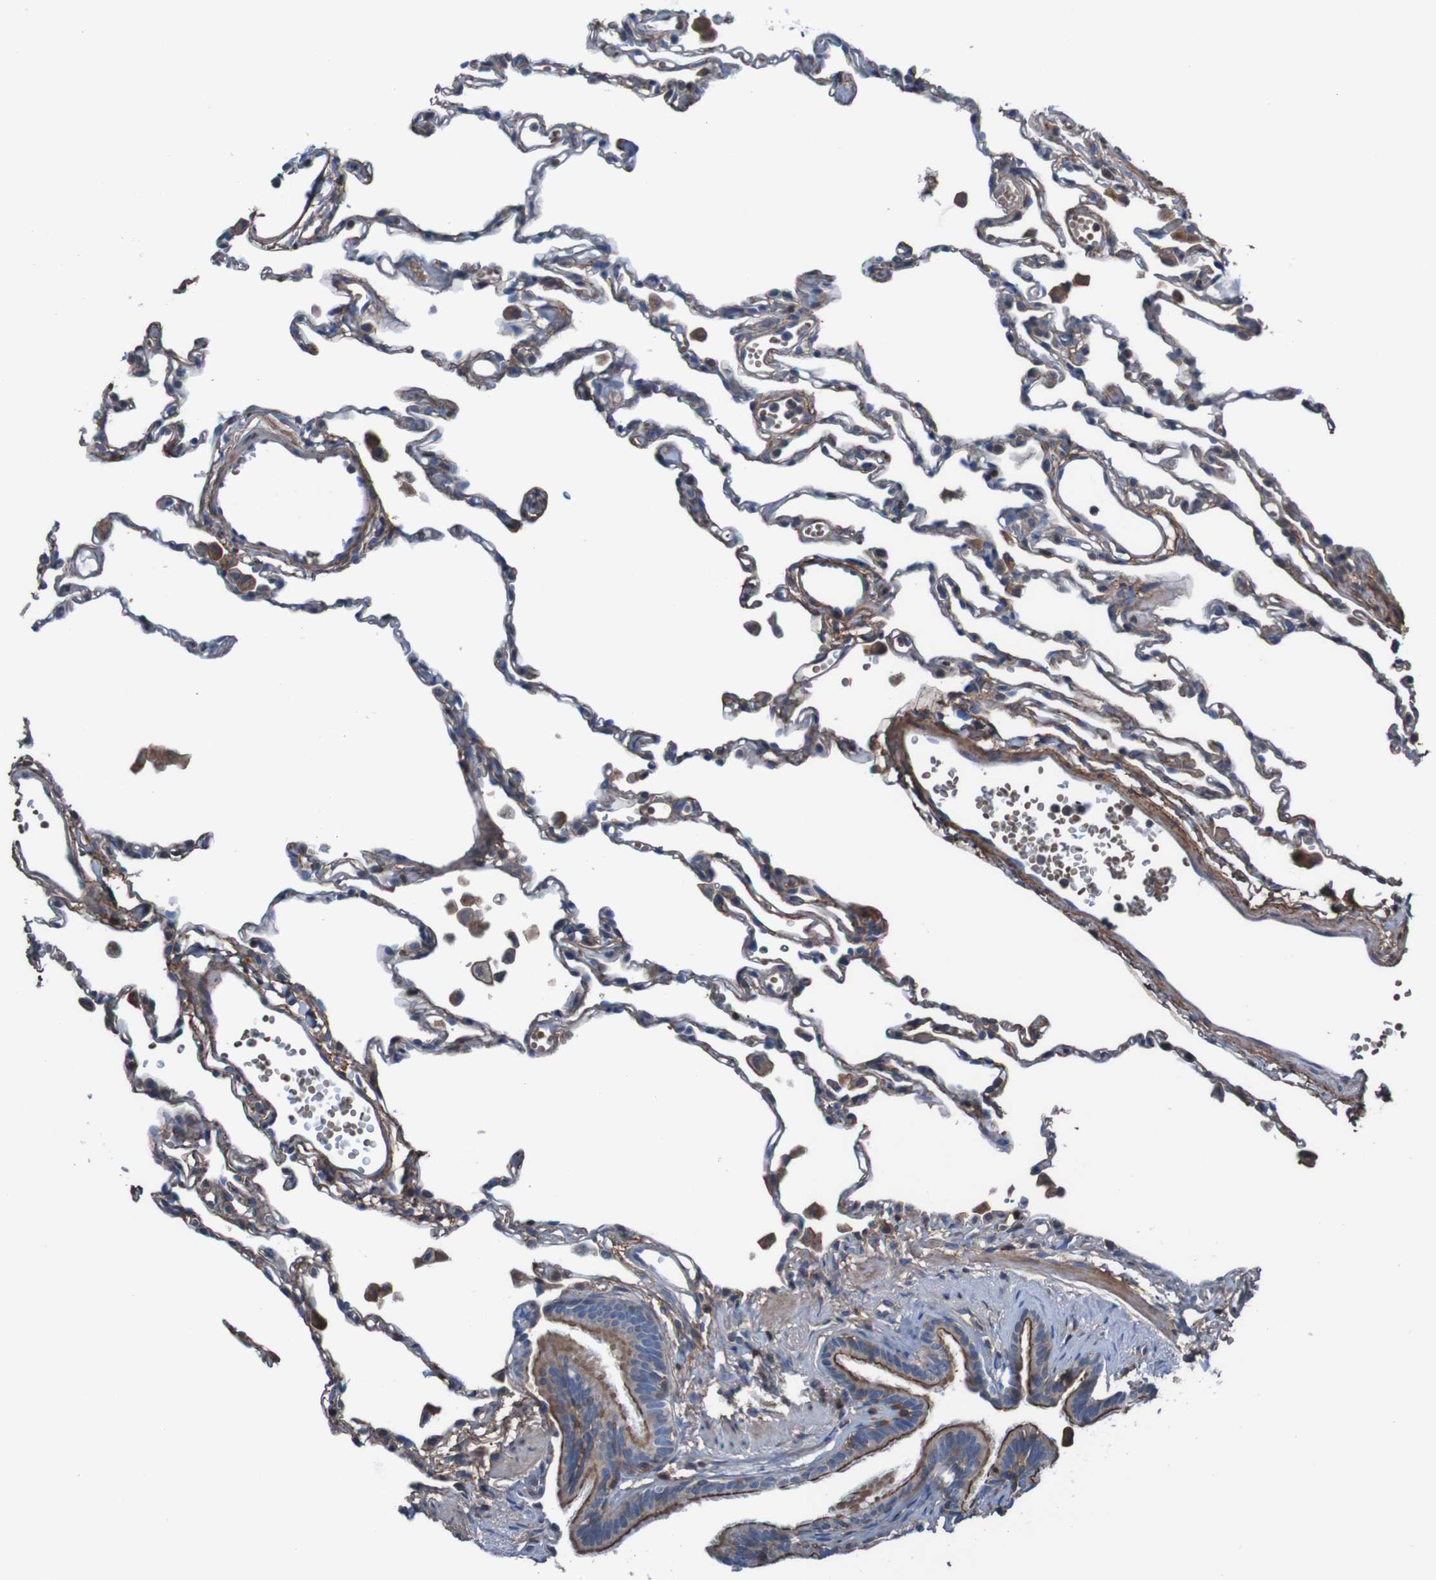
{"staining": {"intensity": "weak", "quantity": "25%-75%", "location": "cytoplasmic/membranous"}, "tissue": "lung", "cell_type": "Alveolar cells", "image_type": "normal", "snomed": [{"axis": "morphology", "description": "Normal tissue, NOS"}, {"axis": "topography", "description": "Lung"}], "caption": "A micrograph of human lung stained for a protein shows weak cytoplasmic/membranous brown staining in alveolar cells. (DAB IHC, brown staining for protein, blue staining for nuclei).", "gene": "PDGFB", "patient": {"sex": "female", "age": 49}}